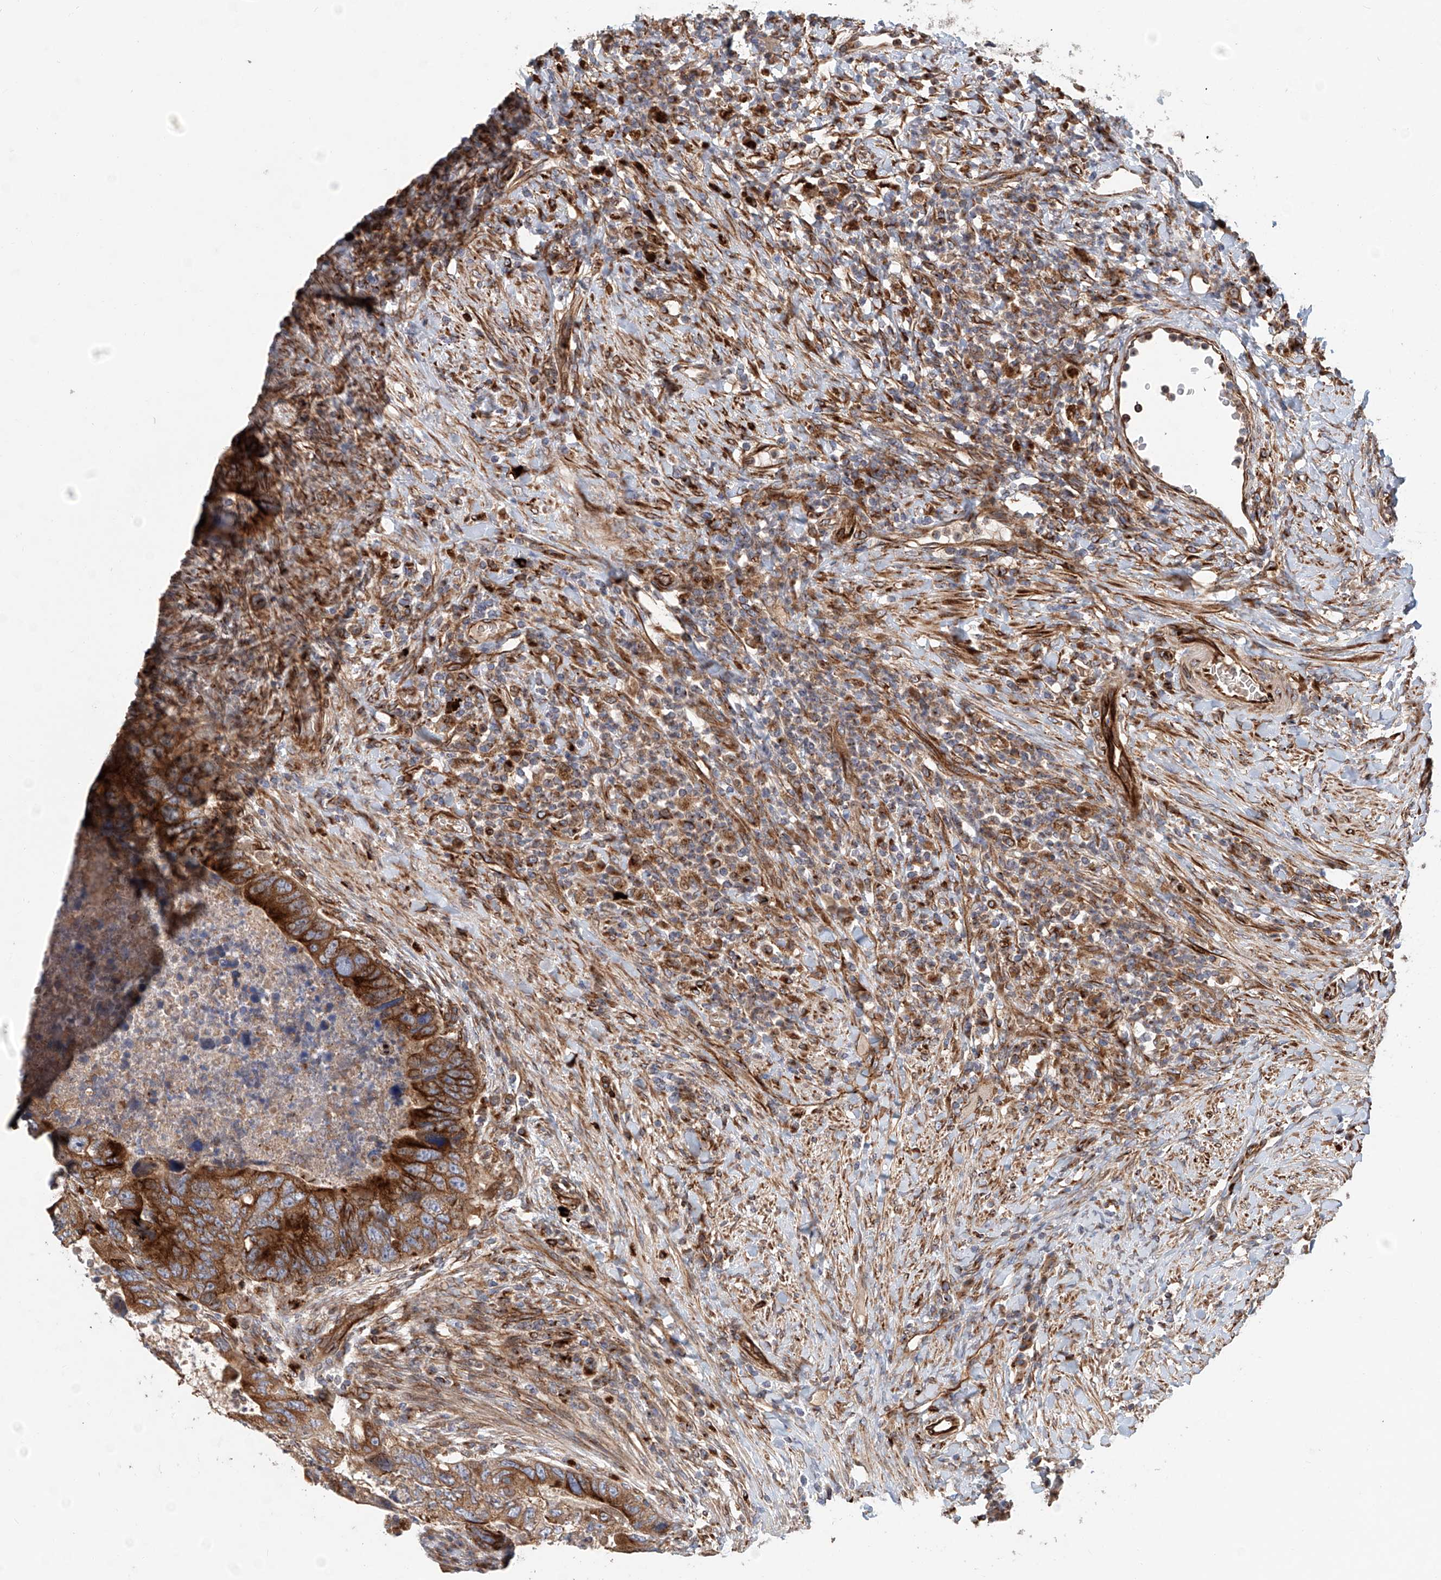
{"staining": {"intensity": "strong", "quantity": ">75%", "location": "cytoplasmic/membranous"}, "tissue": "colorectal cancer", "cell_type": "Tumor cells", "image_type": "cancer", "snomed": [{"axis": "morphology", "description": "Adenocarcinoma, NOS"}, {"axis": "topography", "description": "Rectum"}], "caption": "The histopathology image shows staining of adenocarcinoma (colorectal), revealing strong cytoplasmic/membranous protein expression (brown color) within tumor cells.", "gene": "HGSNAT", "patient": {"sex": "male", "age": 59}}